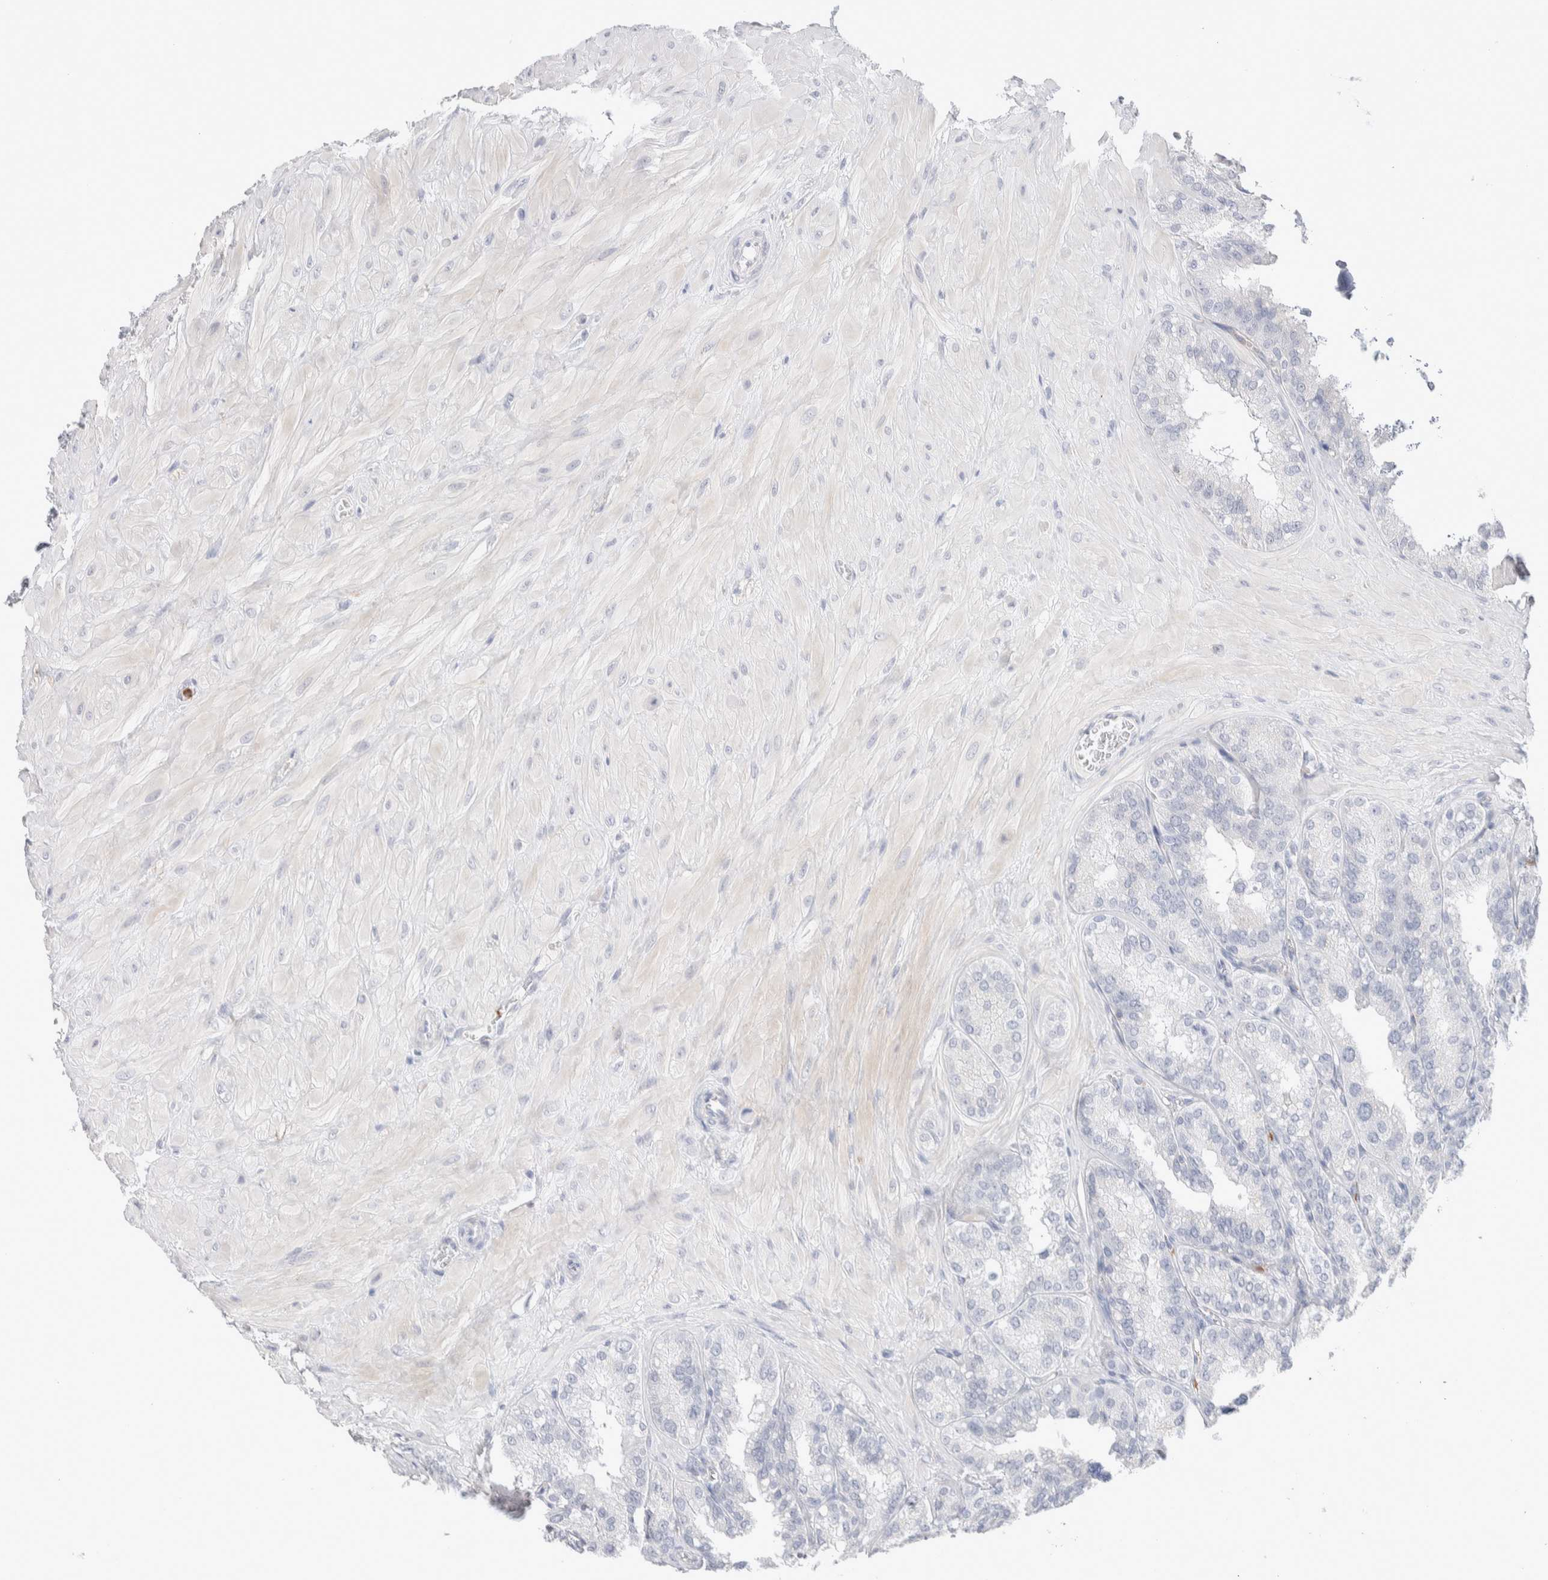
{"staining": {"intensity": "negative", "quantity": "none", "location": "none"}, "tissue": "seminal vesicle", "cell_type": "Glandular cells", "image_type": "normal", "snomed": [{"axis": "morphology", "description": "Normal tissue, NOS"}, {"axis": "topography", "description": "Prostate"}, {"axis": "topography", "description": "Seminal veicle"}], "caption": "Immunohistochemistry (IHC) image of unremarkable seminal vesicle stained for a protein (brown), which reveals no positivity in glandular cells.", "gene": "SEPTIN4", "patient": {"sex": "male", "age": 51}}